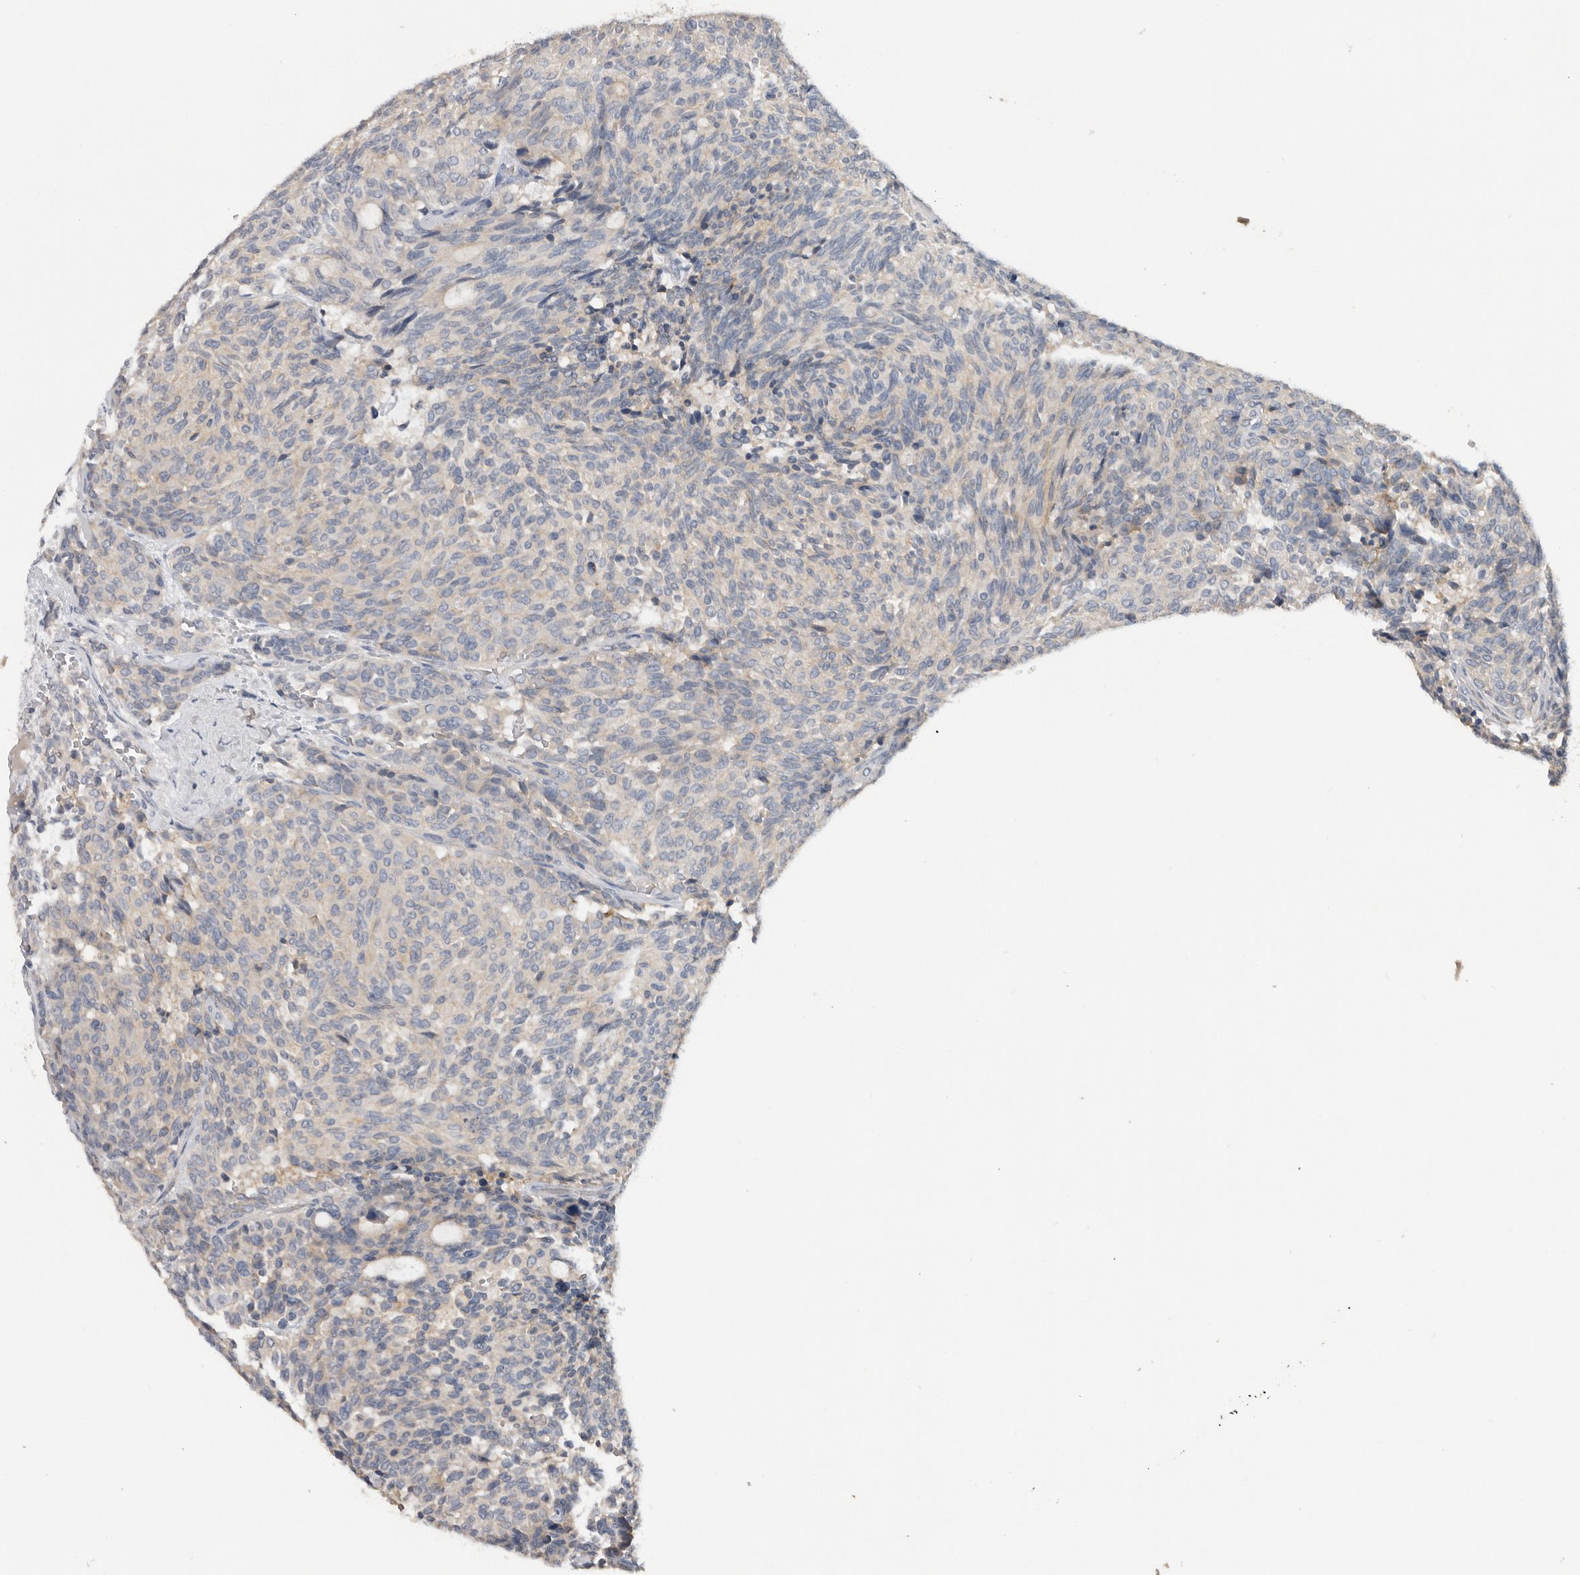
{"staining": {"intensity": "weak", "quantity": "25%-75%", "location": "cytoplasmic/membranous"}, "tissue": "carcinoid", "cell_type": "Tumor cells", "image_type": "cancer", "snomed": [{"axis": "morphology", "description": "Carcinoid, malignant, NOS"}, {"axis": "topography", "description": "Pancreas"}], "caption": "This image reveals immunohistochemistry staining of human carcinoid, with low weak cytoplasmic/membranous positivity in about 25%-75% of tumor cells.", "gene": "WDTC1", "patient": {"sex": "female", "age": 54}}